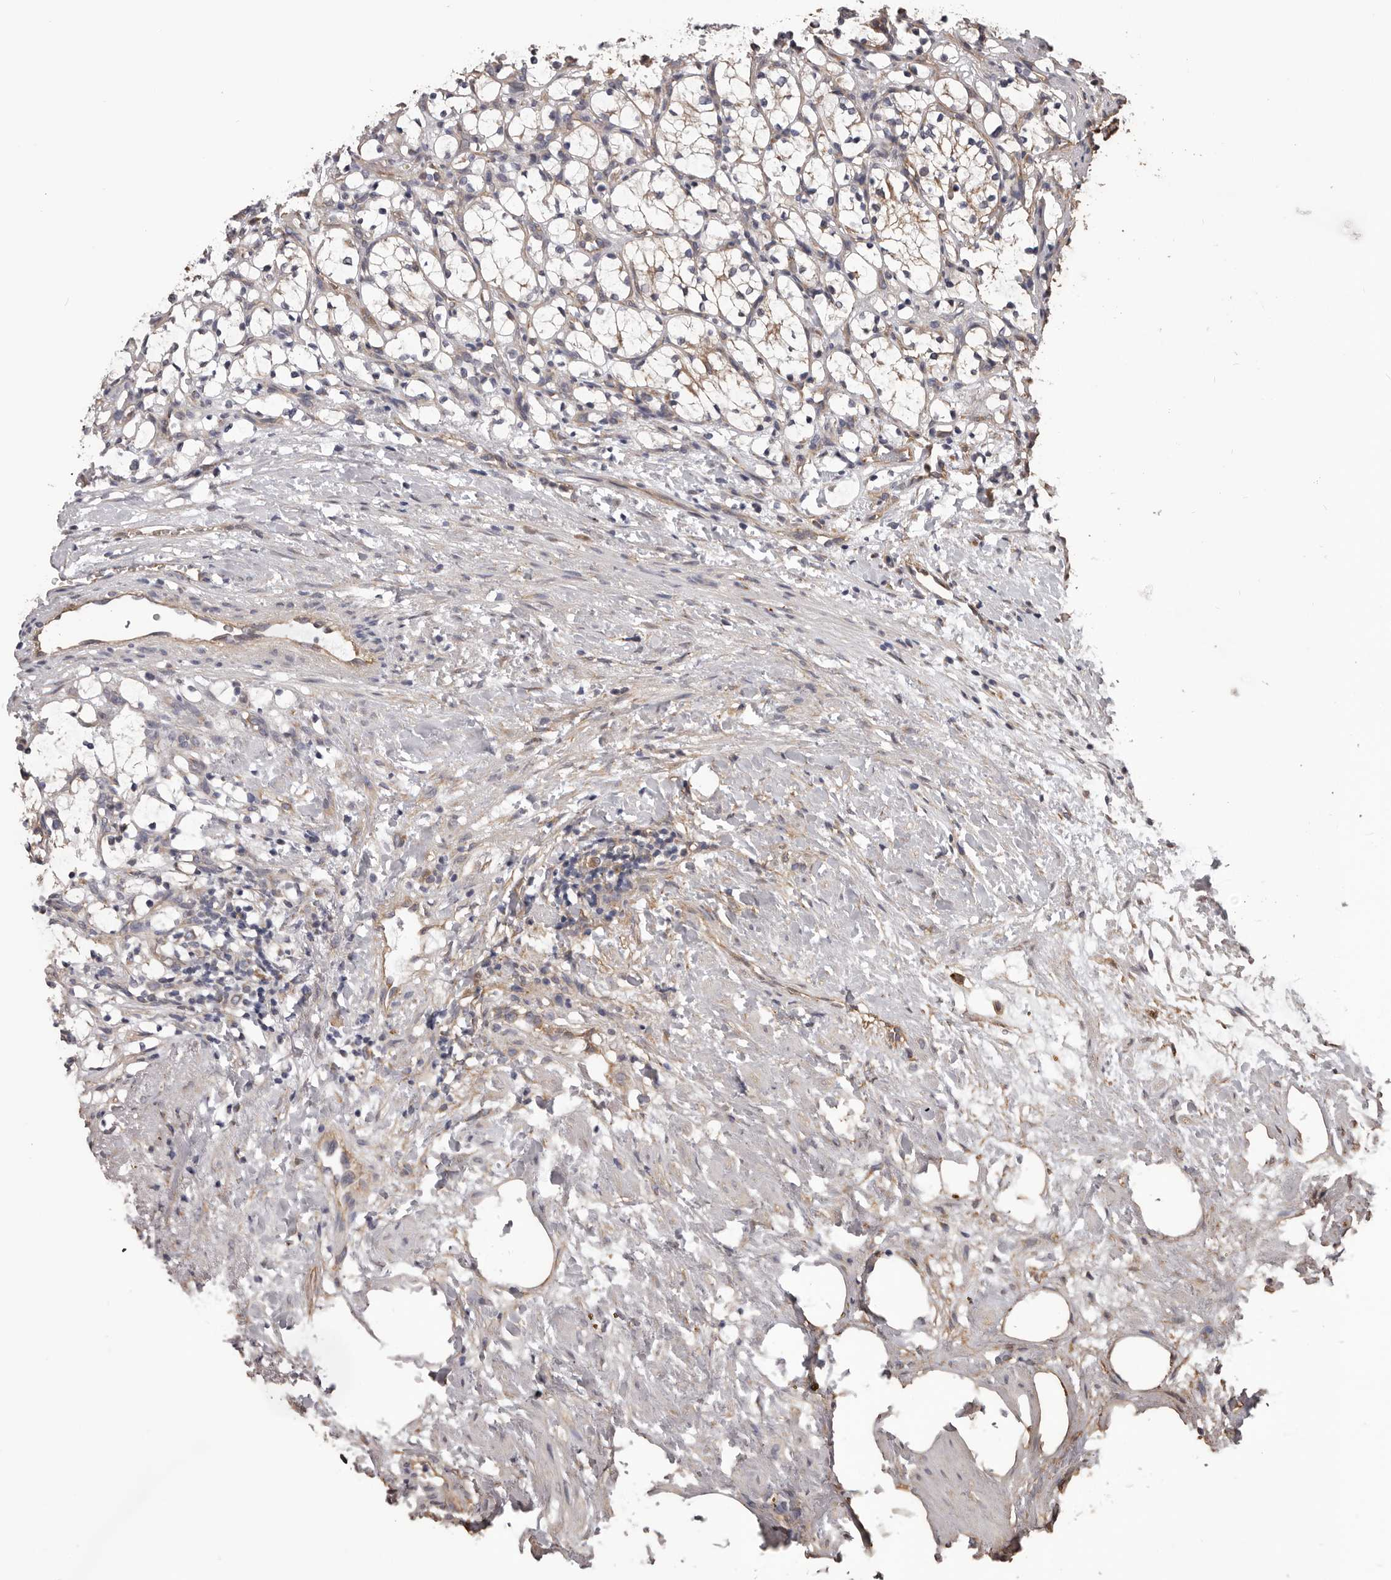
{"staining": {"intensity": "negative", "quantity": "none", "location": "none"}, "tissue": "renal cancer", "cell_type": "Tumor cells", "image_type": "cancer", "snomed": [{"axis": "morphology", "description": "Adenocarcinoma, NOS"}, {"axis": "topography", "description": "Kidney"}], "caption": "IHC histopathology image of human adenocarcinoma (renal) stained for a protein (brown), which demonstrates no positivity in tumor cells. (DAB IHC with hematoxylin counter stain).", "gene": "CEP104", "patient": {"sex": "female", "age": 69}}